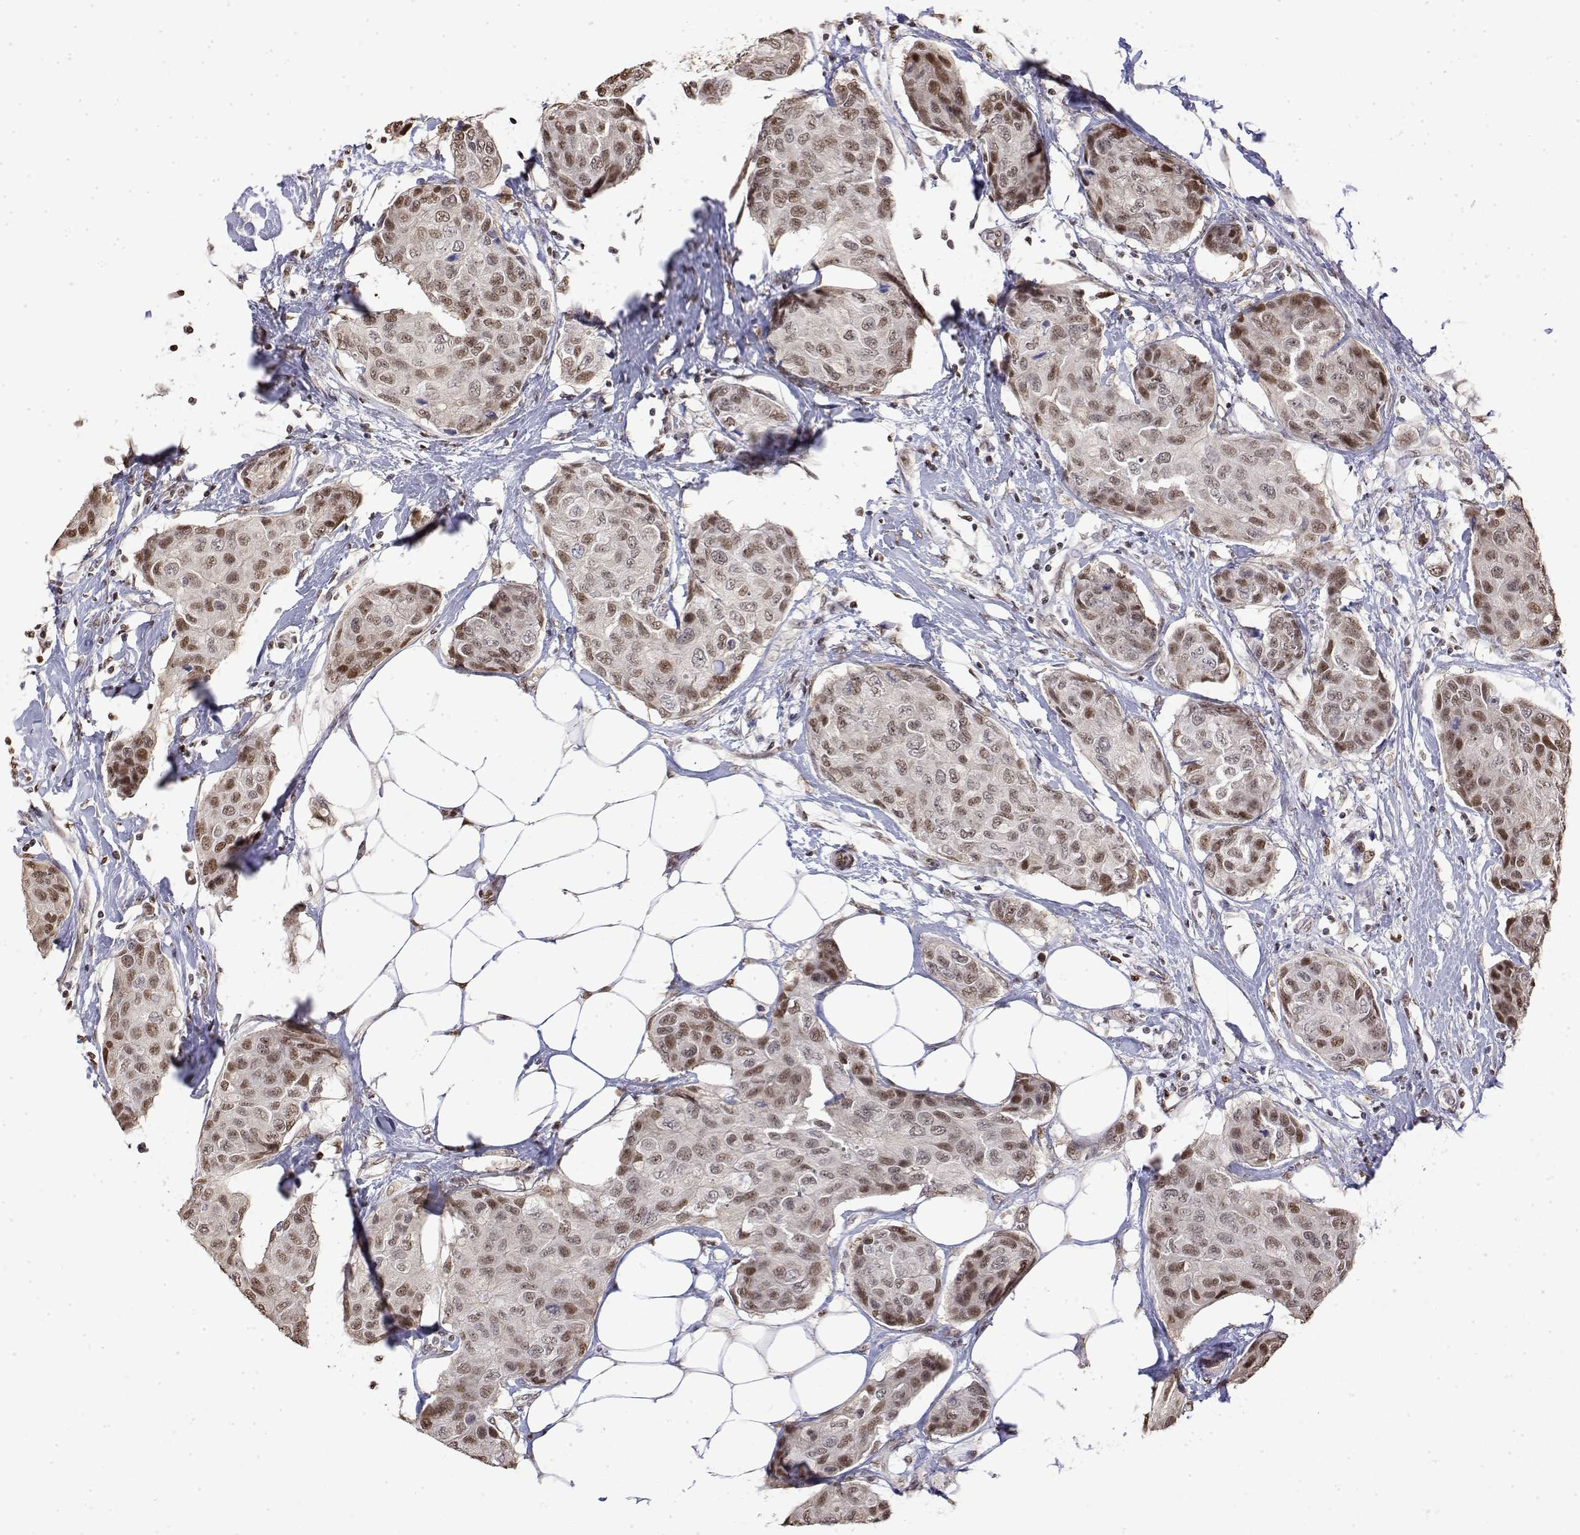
{"staining": {"intensity": "moderate", "quantity": "25%-75%", "location": "nuclear"}, "tissue": "breast cancer", "cell_type": "Tumor cells", "image_type": "cancer", "snomed": [{"axis": "morphology", "description": "Duct carcinoma"}, {"axis": "topography", "description": "Breast"}], "caption": "Immunohistochemical staining of human breast cancer (infiltrating ductal carcinoma) displays medium levels of moderate nuclear protein expression in about 25%-75% of tumor cells. The protein of interest is stained brown, and the nuclei are stained in blue (DAB (3,3'-diaminobenzidine) IHC with brightfield microscopy, high magnification).", "gene": "TPI1", "patient": {"sex": "female", "age": 80}}